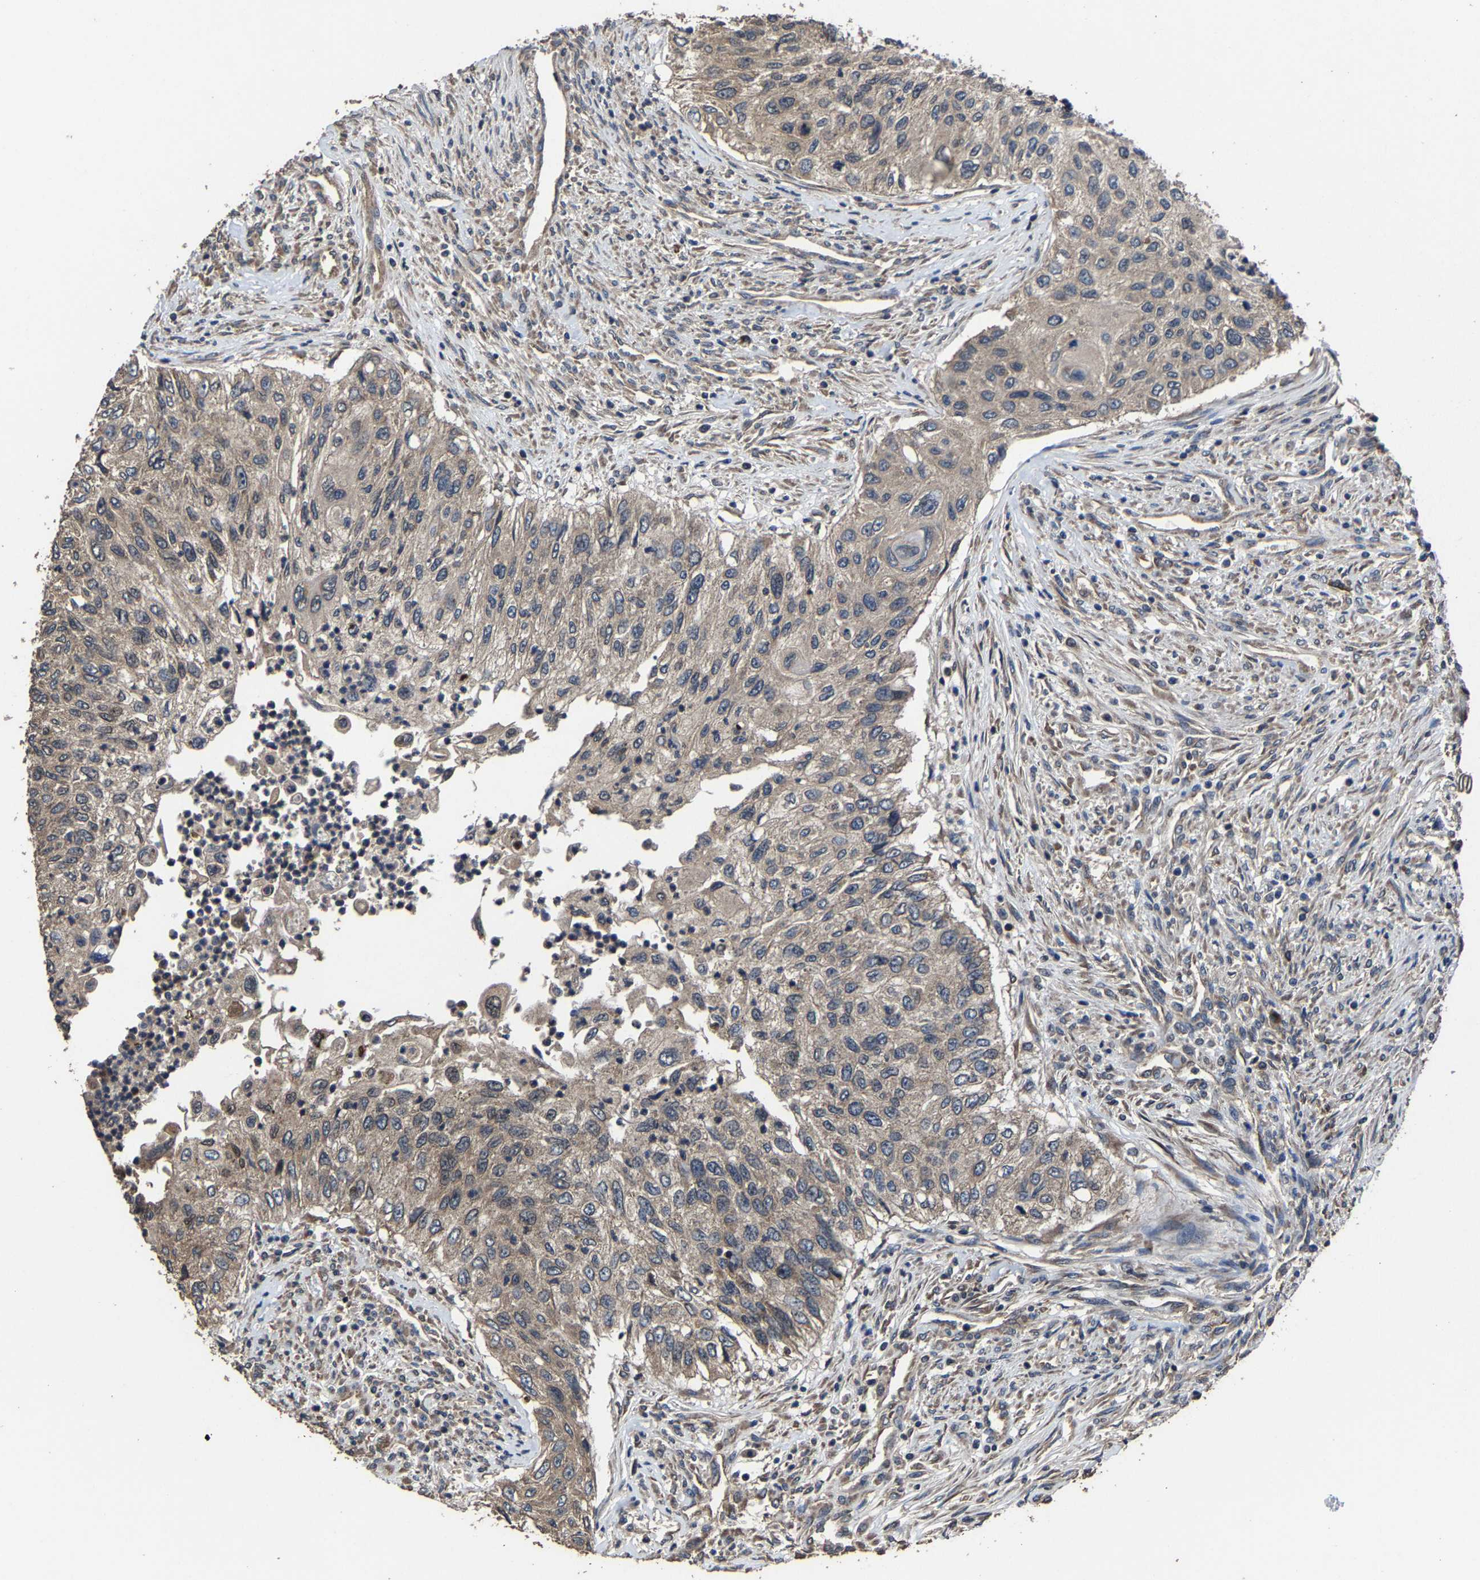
{"staining": {"intensity": "weak", "quantity": ">75%", "location": "cytoplasmic/membranous"}, "tissue": "urothelial cancer", "cell_type": "Tumor cells", "image_type": "cancer", "snomed": [{"axis": "morphology", "description": "Urothelial carcinoma, High grade"}, {"axis": "topography", "description": "Urinary bladder"}], "caption": "IHC image of neoplastic tissue: urothelial carcinoma (high-grade) stained using IHC displays low levels of weak protein expression localized specifically in the cytoplasmic/membranous of tumor cells, appearing as a cytoplasmic/membranous brown color.", "gene": "EBAG9", "patient": {"sex": "female", "age": 60}}